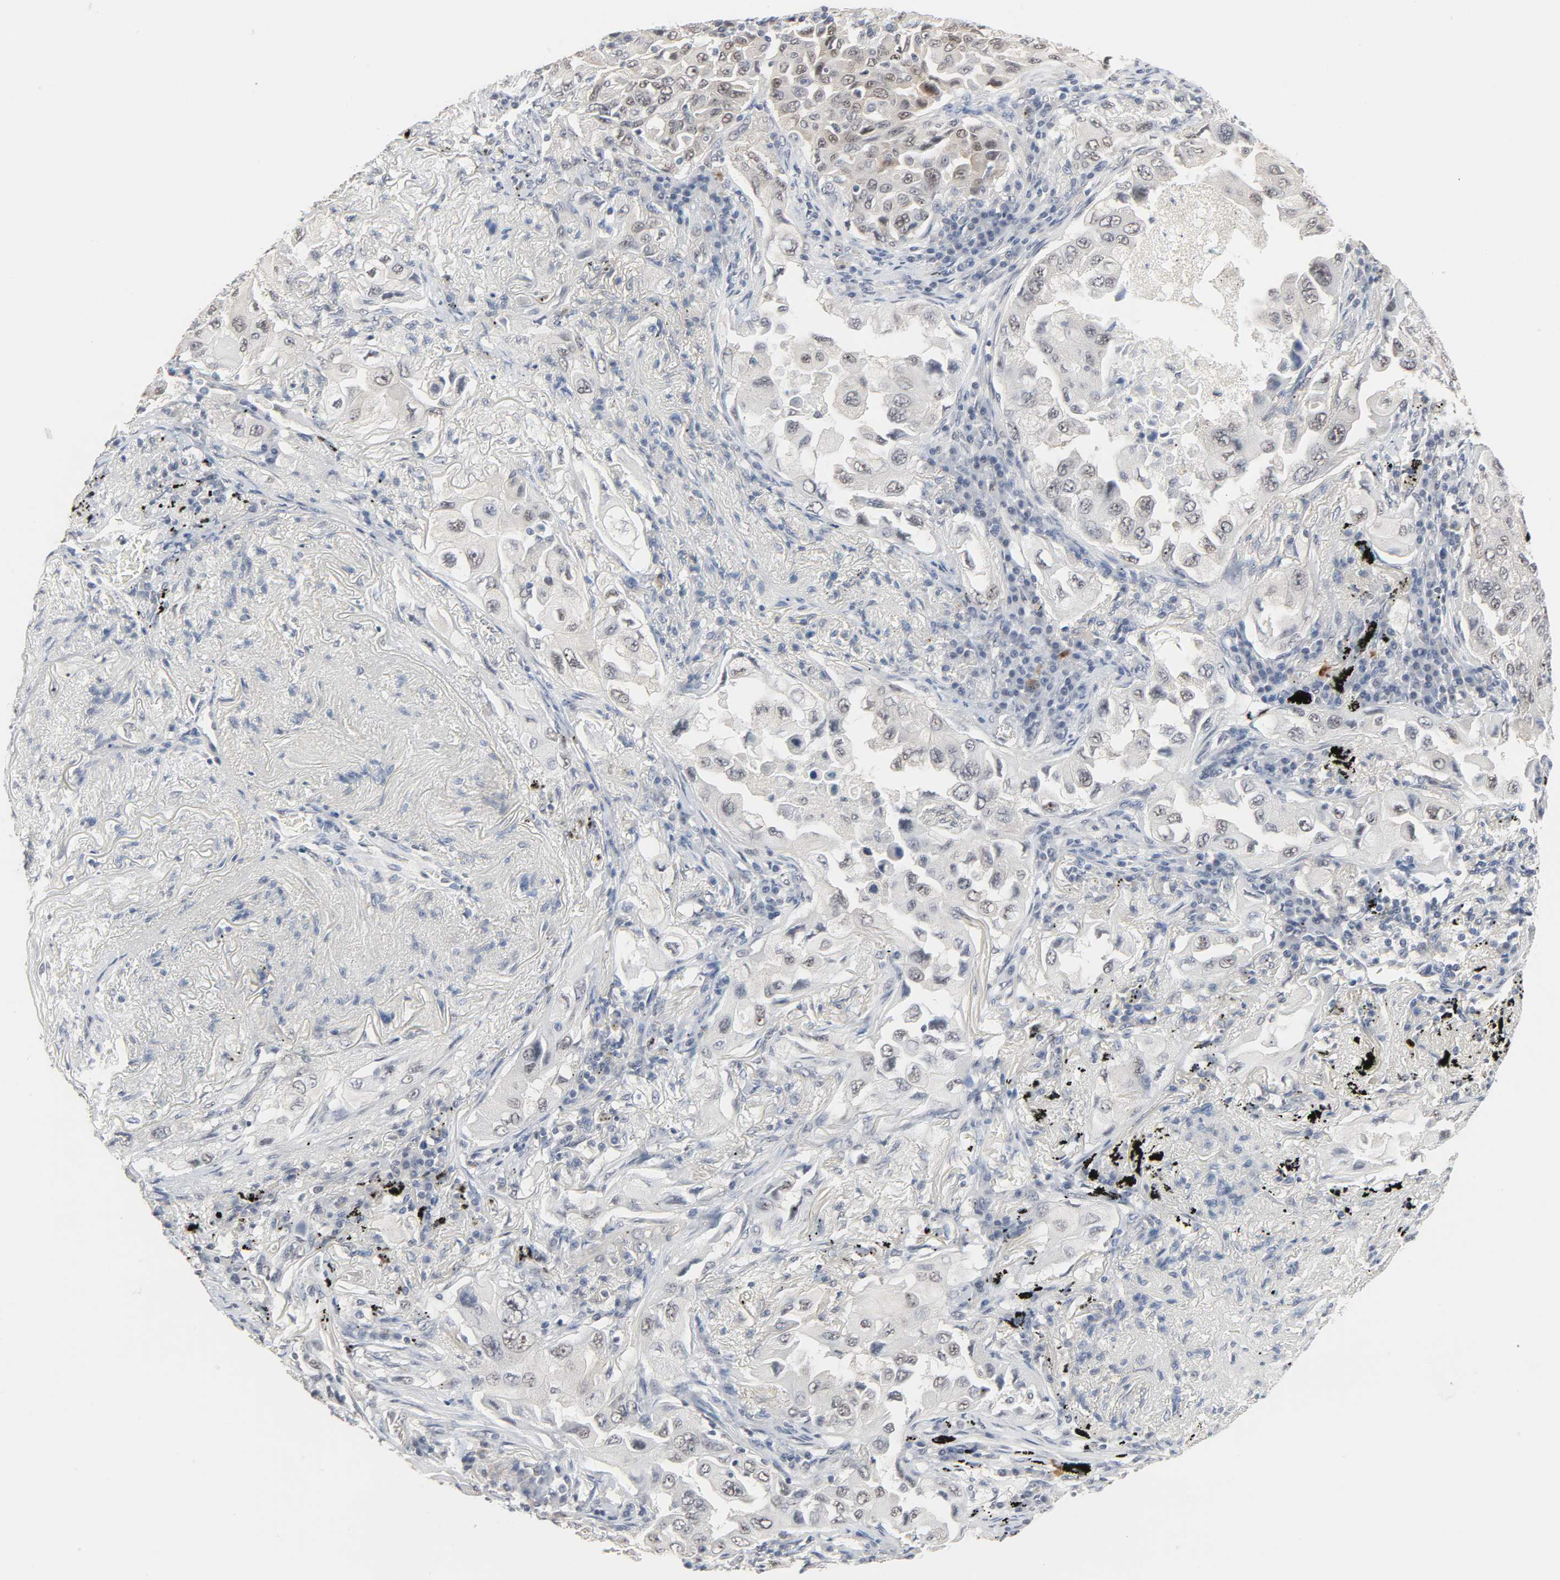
{"staining": {"intensity": "weak", "quantity": "<25%", "location": "cytoplasmic/membranous"}, "tissue": "lung cancer", "cell_type": "Tumor cells", "image_type": "cancer", "snomed": [{"axis": "morphology", "description": "Adenocarcinoma, NOS"}, {"axis": "topography", "description": "Lung"}], "caption": "Immunohistochemistry (IHC) image of human adenocarcinoma (lung) stained for a protein (brown), which reveals no staining in tumor cells.", "gene": "ACSS2", "patient": {"sex": "female", "age": 65}}